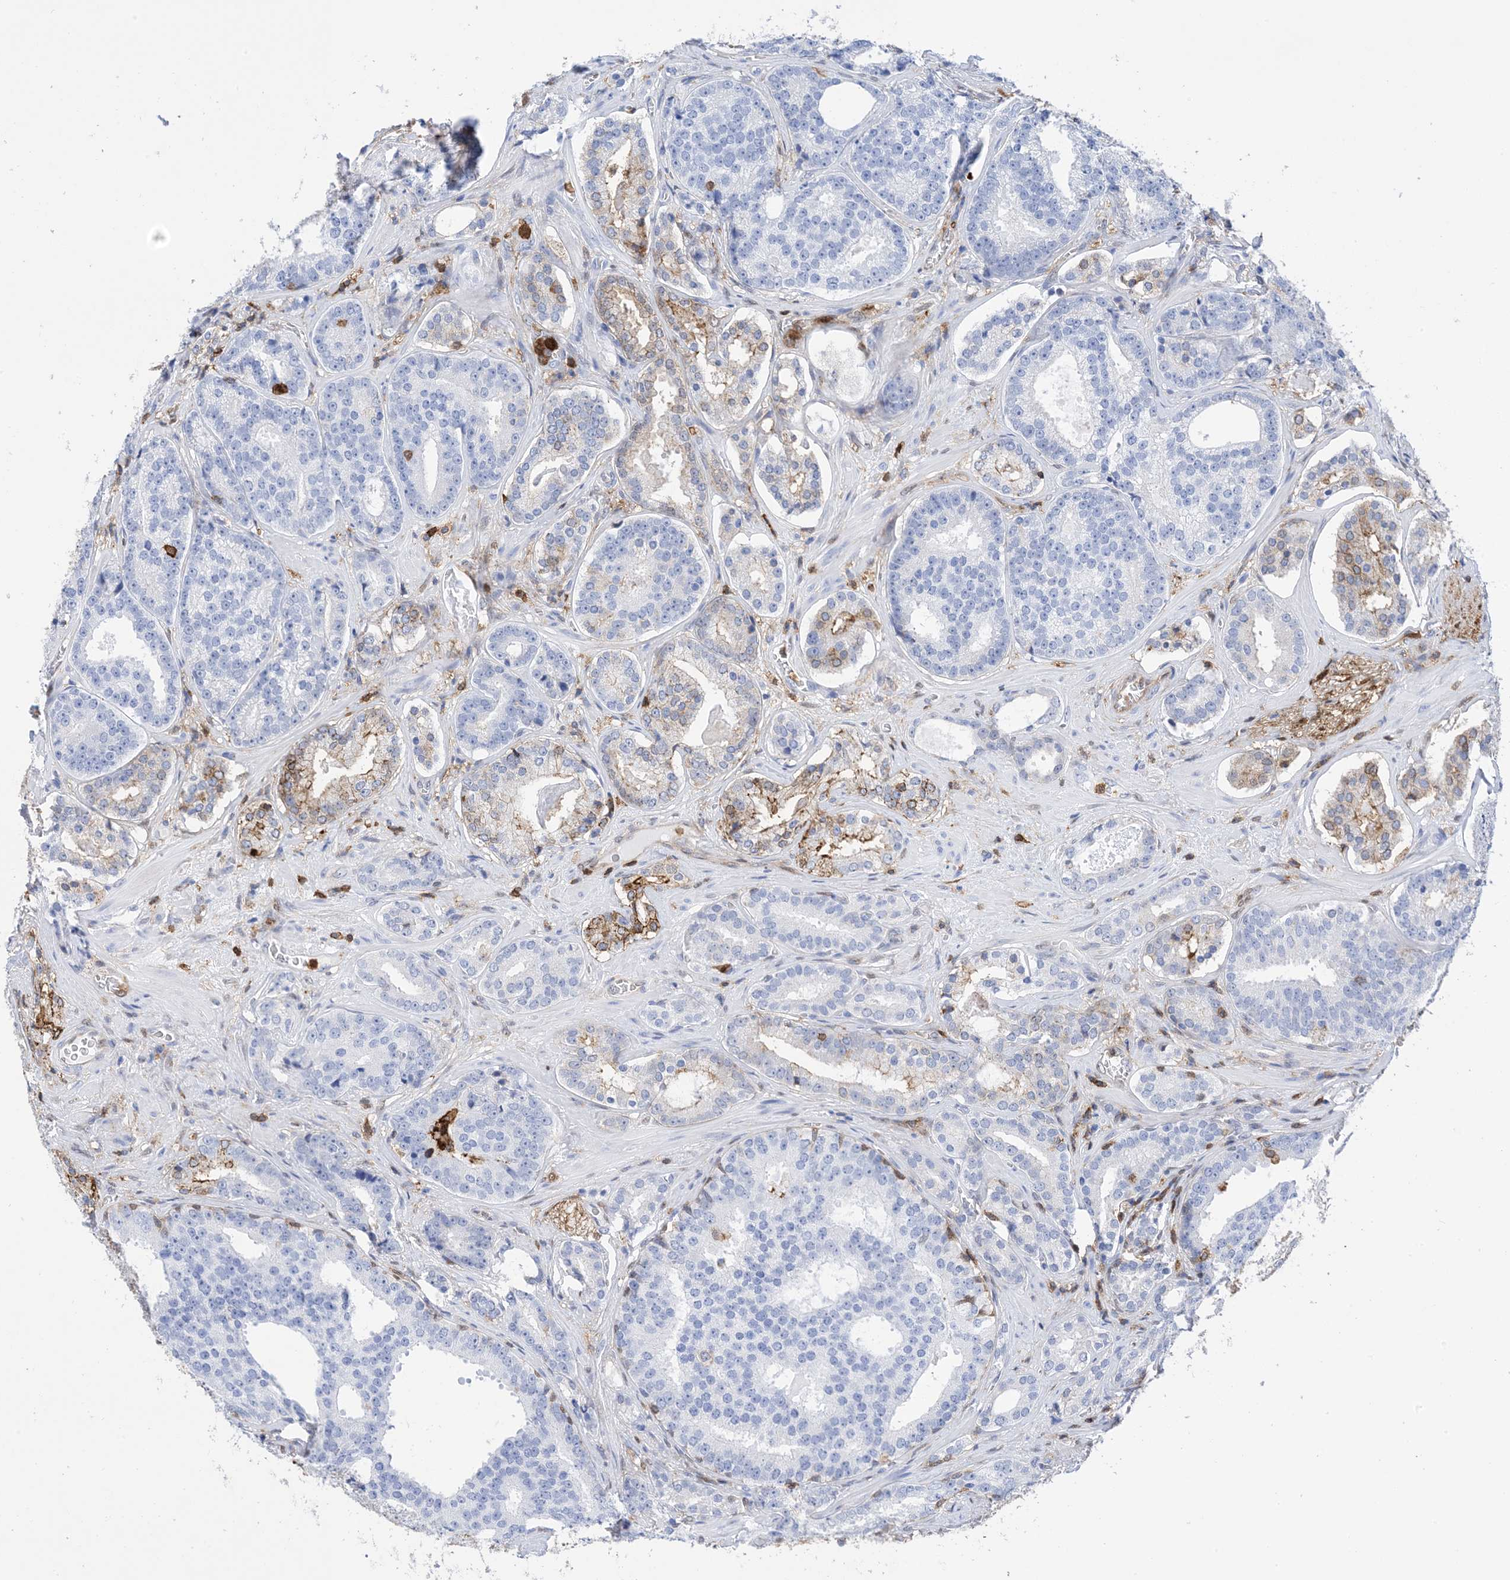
{"staining": {"intensity": "moderate", "quantity": "<25%", "location": "cytoplasmic/membranous"}, "tissue": "prostate cancer", "cell_type": "Tumor cells", "image_type": "cancer", "snomed": [{"axis": "morphology", "description": "Adenocarcinoma, High grade"}, {"axis": "topography", "description": "Prostate"}], "caption": "An IHC image of tumor tissue is shown. Protein staining in brown shows moderate cytoplasmic/membranous positivity in prostate high-grade adenocarcinoma within tumor cells. (DAB IHC with brightfield microscopy, high magnification).", "gene": "ANXA1", "patient": {"sex": "male", "age": 60}}